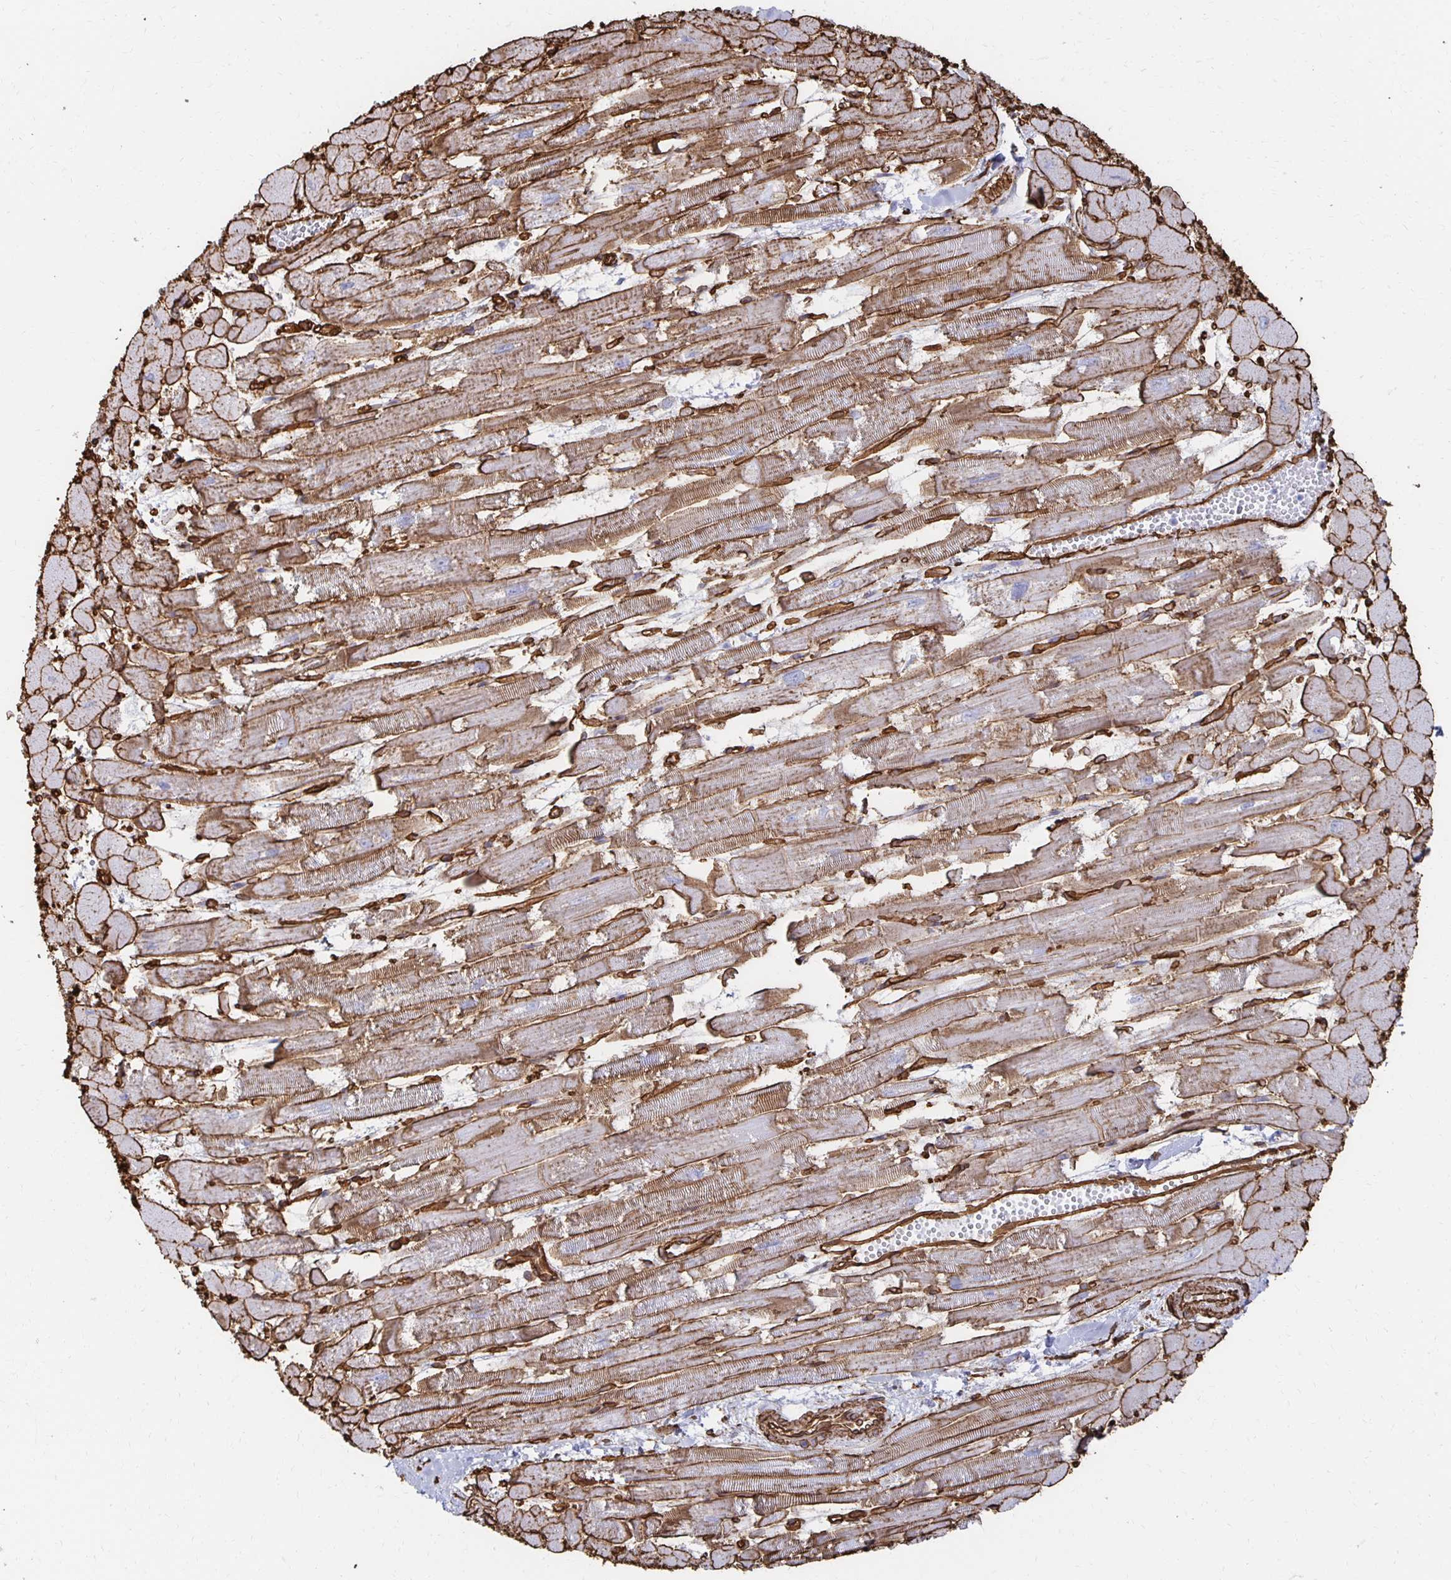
{"staining": {"intensity": "moderate", "quantity": ">75%", "location": "cytoplasmic/membranous"}, "tissue": "heart muscle", "cell_type": "Cardiomyocytes", "image_type": "normal", "snomed": [{"axis": "morphology", "description": "Normal tissue, NOS"}, {"axis": "topography", "description": "Heart"}], "caption": "Moderate cytoplasmic/membranous positivity for a protein is seen in approximately >75% of cardiomyocytes of benign heart muscle using IHC.", "gene": "VIPR2", "patient": {"sex": "female", "age": 52}}